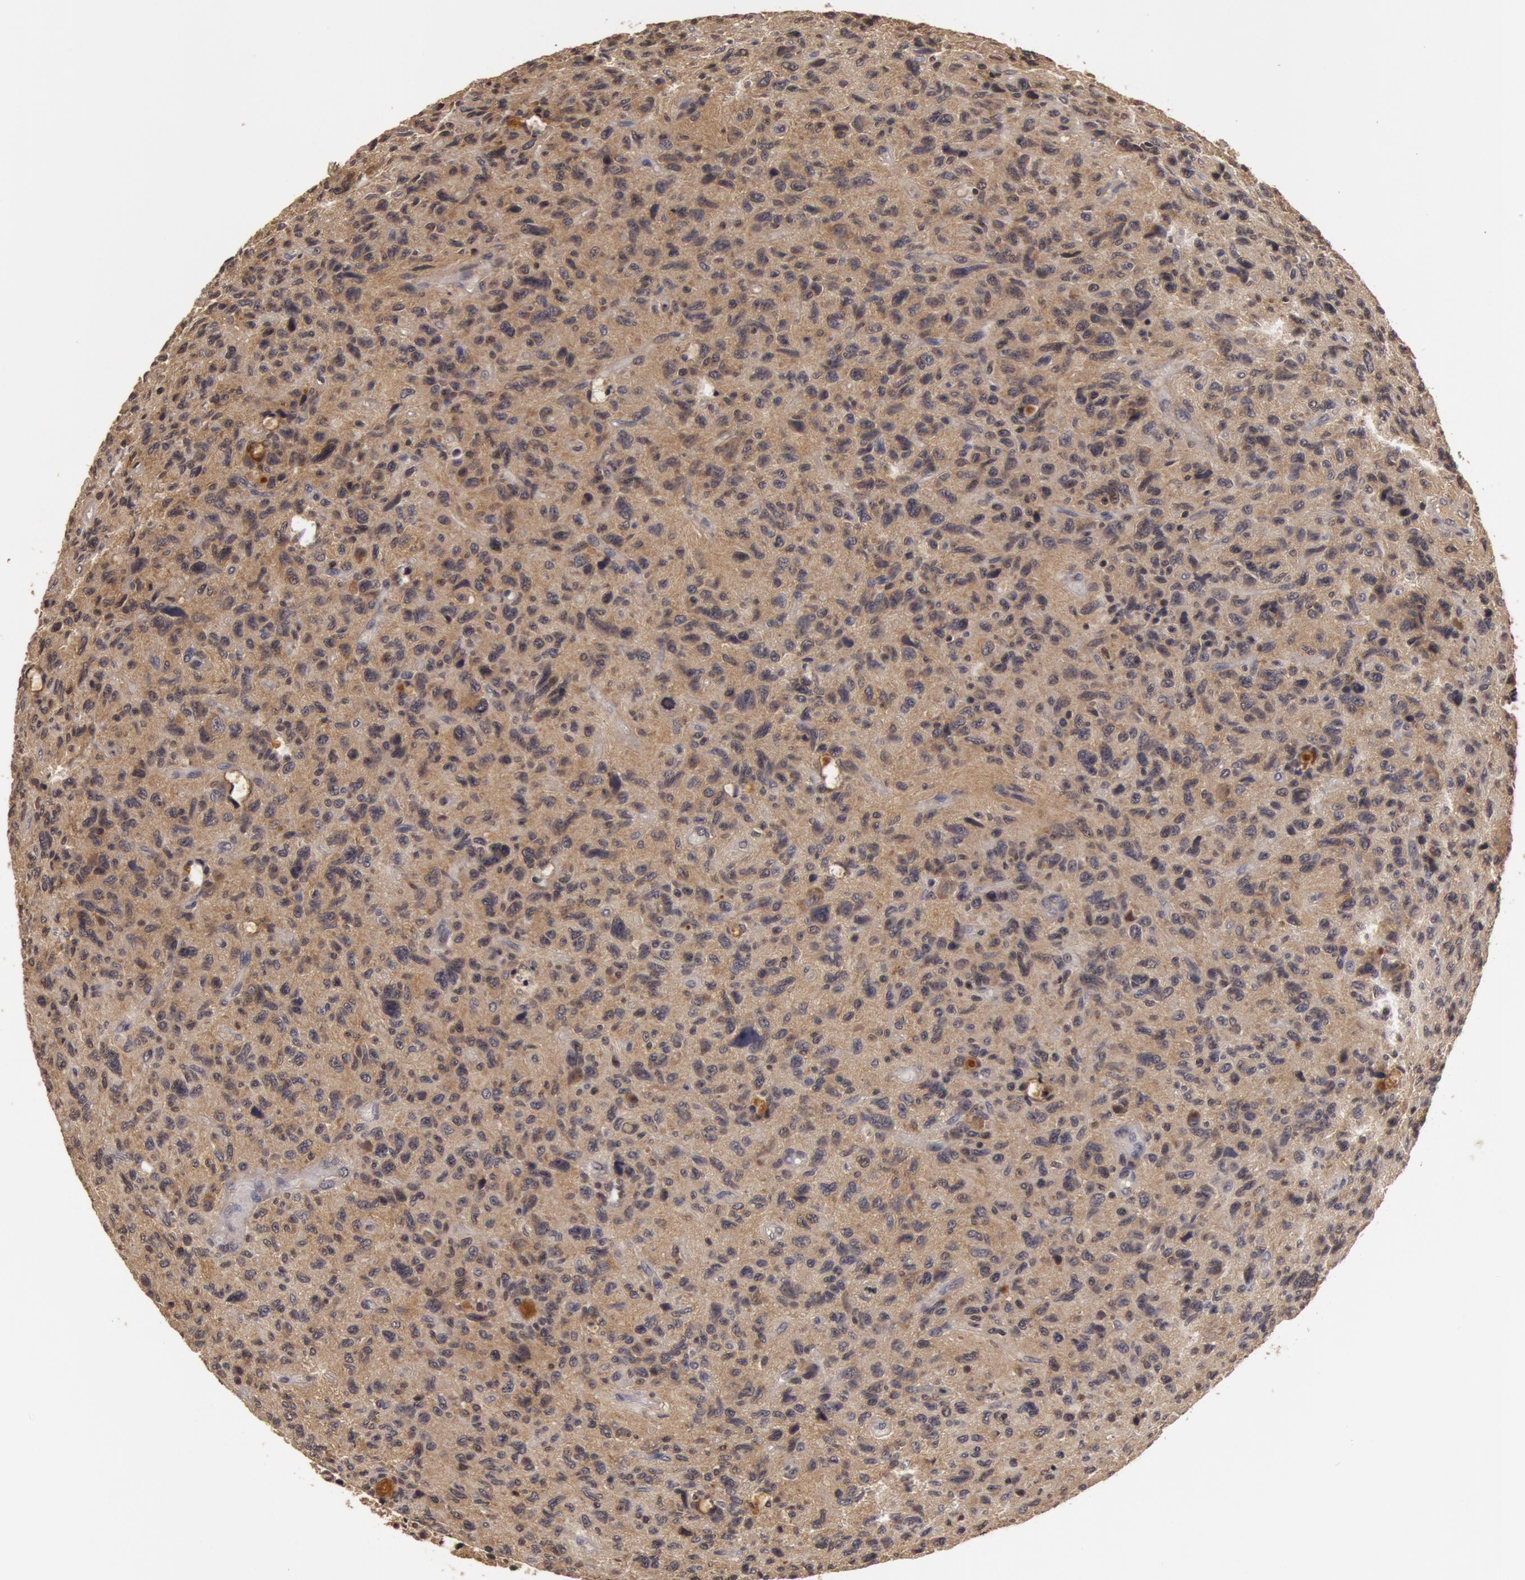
{"staining": {"intensity": "moderate", "quantity": ">75%", "location": "cytoplasmic/membranous"}, "tissue": "glioma", "cell_type": "Tumor cells", "image_type": "cancer", "snomed": [{"axis": "morphology", "description": "Glioma, malignant, High grade"}, {"axis": "topography", "description": "Brain"}], "caption": "Protein expression by immunohistochemistry demonstrates moderate cytoplasmic/membranous expression in approximately >75% of tumor cells in malignant glioma (high-grade).", "gene": "BCHE", "patient": {"sex": "female", "age": 60}}